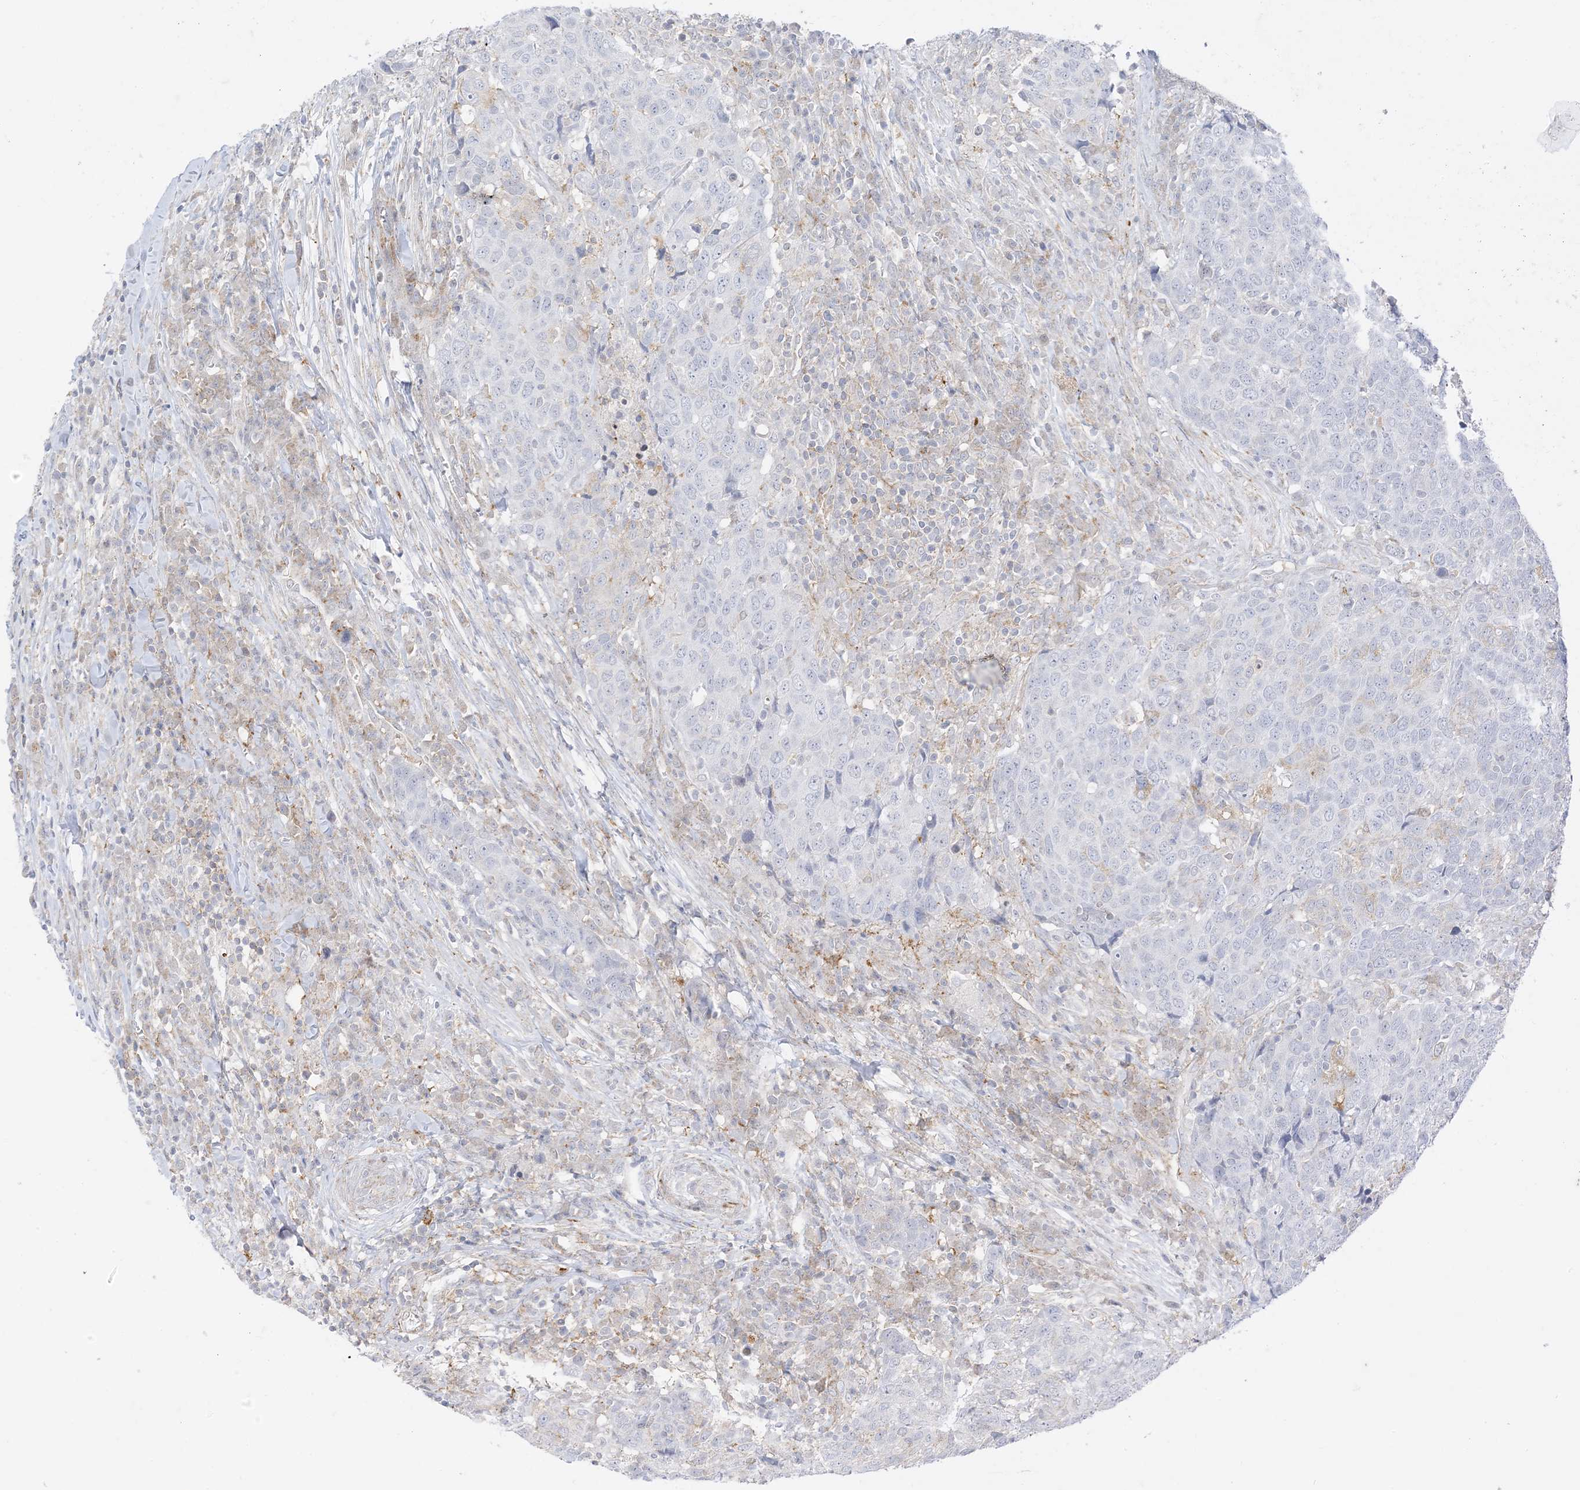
{"staining": {"intensity": "negative", "quantity": "none", "location": "none"}, "tissue": "head and neck cancer", "cell_type": "Tumor cells", "image_type": "cancer", "snomed": [{"axis": "morphology", "description": "Squamous cell carcinoma, NOS"}, {"axis": "topography", "description": "Head-Neck"}], "caption": "There is no significant staining in tumor cells of head and neck cancer (squamous cell carcinoma). (Stains: DAB (3,3'-diaminobenzidine) immunohistochemistry (IHC) with hematoxylin counter stain, Microscopy: brightfield microscopy at high magnification).", "gene": "RAC1", "patient": {"sex": "male", "age": 66}}